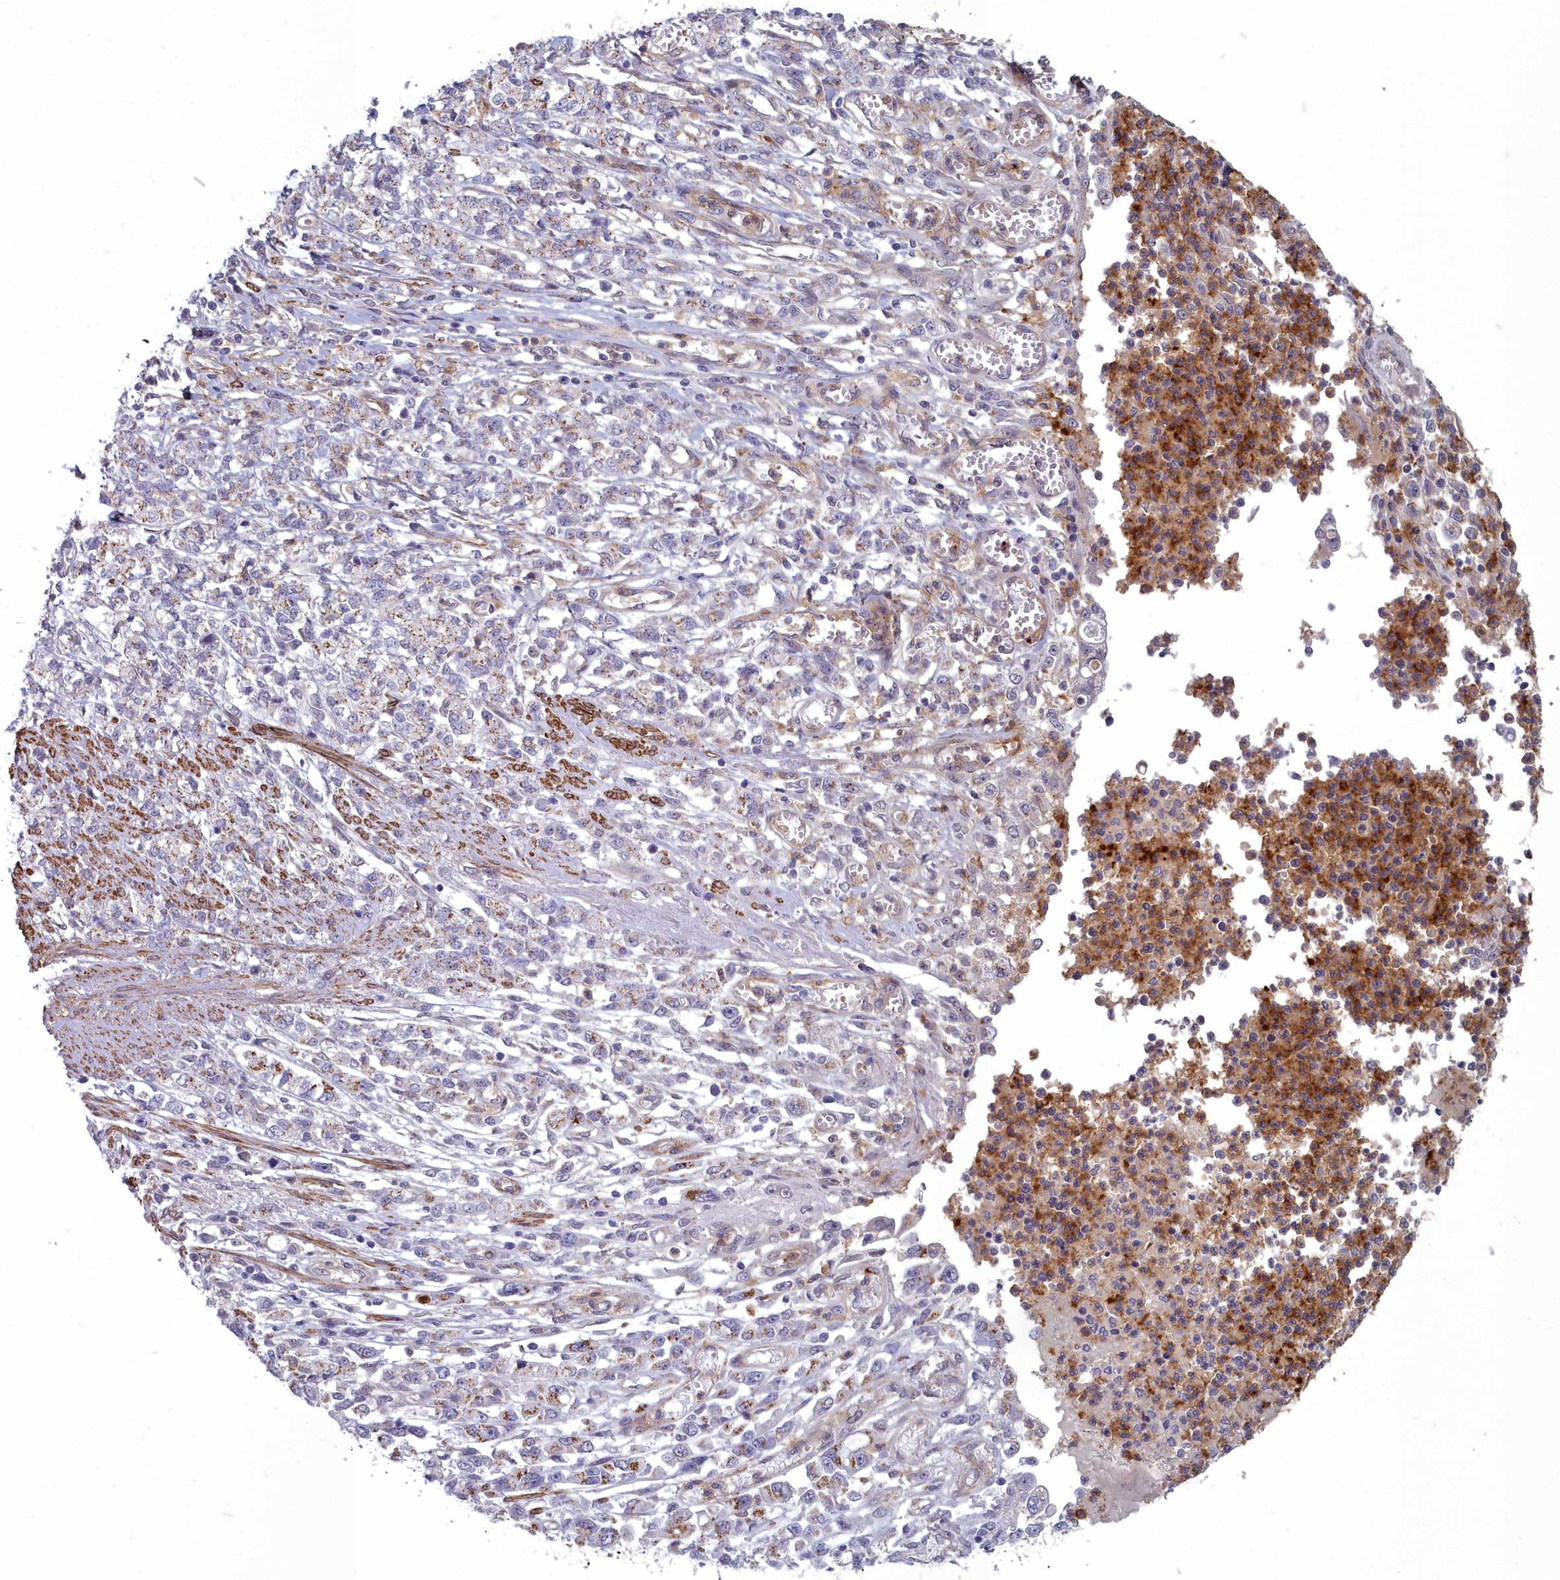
{"staining": {"intensity": "moderate", "quantity": "<25%", "location": "cytoplasmic/membranous"}, "tissue": "stomach cancer", "cell_type": "Tumor cells", "image_type": "cancer", "snomed": [{"axis": "morphology", "description": "Adenocarcinoma, NOS"}, {"axis": "topography", "description": "Stomach"}], "caption": "This photomicrograph demonstrates immunohistochemistry staining of stomach adenocarcinoma, with low moderate cytoplasmic/membranous expression in about <25% of tumor cells.", "gene": "ZNF626", "patient": {"sex": "female", "age": 76}}